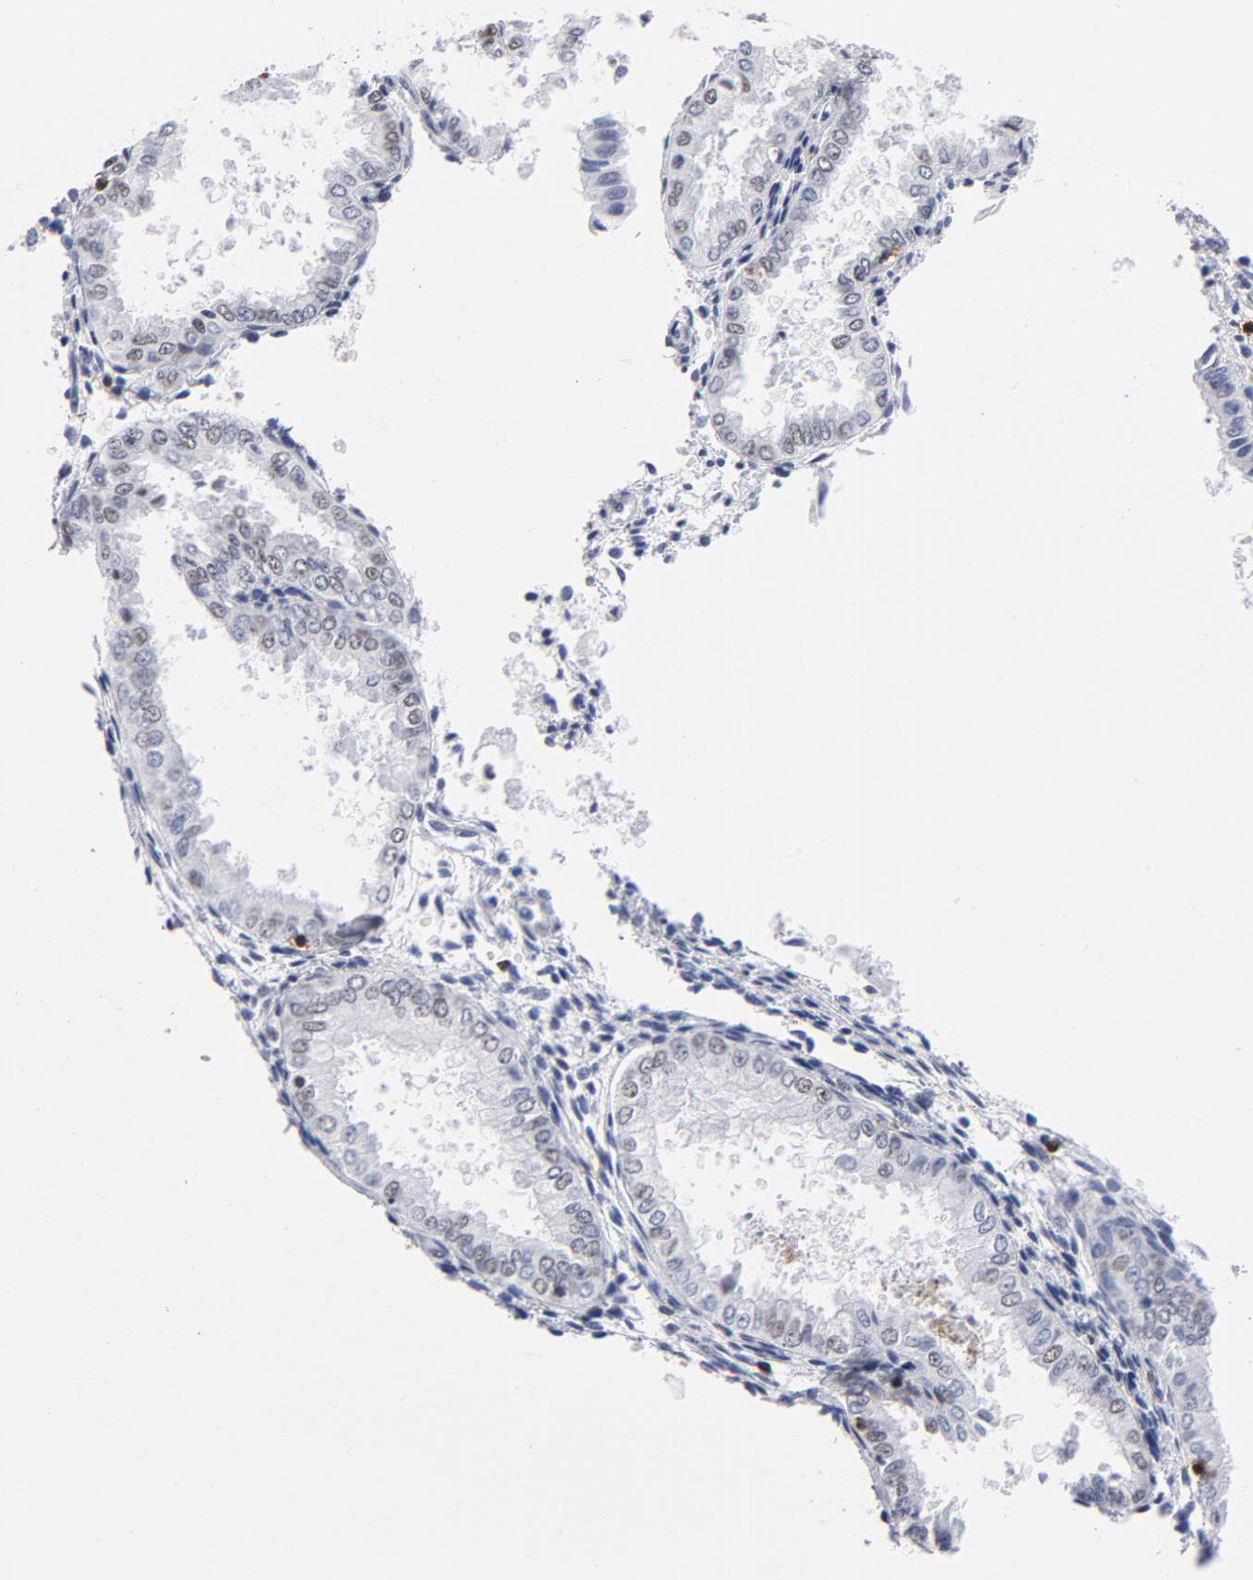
{"staining": {"intensity": "negative", "quantity": "none", "location": "none"}, "tissue": "endometrium", "cell_type": "Cells in endometrial stroma", "image_type": "normal", "snomed": [{"axis": "morphology", "description": "Normal tissue, NOS"}, {"axis": "topography", "description": "Endometrium"}], "caption": "Immunohistochemical staining of unremarkable endometrium reveals no significant expression in cells in endometrial stroma.", "gene": "CD2", "patient": {"sex": "female", "age": 33}}